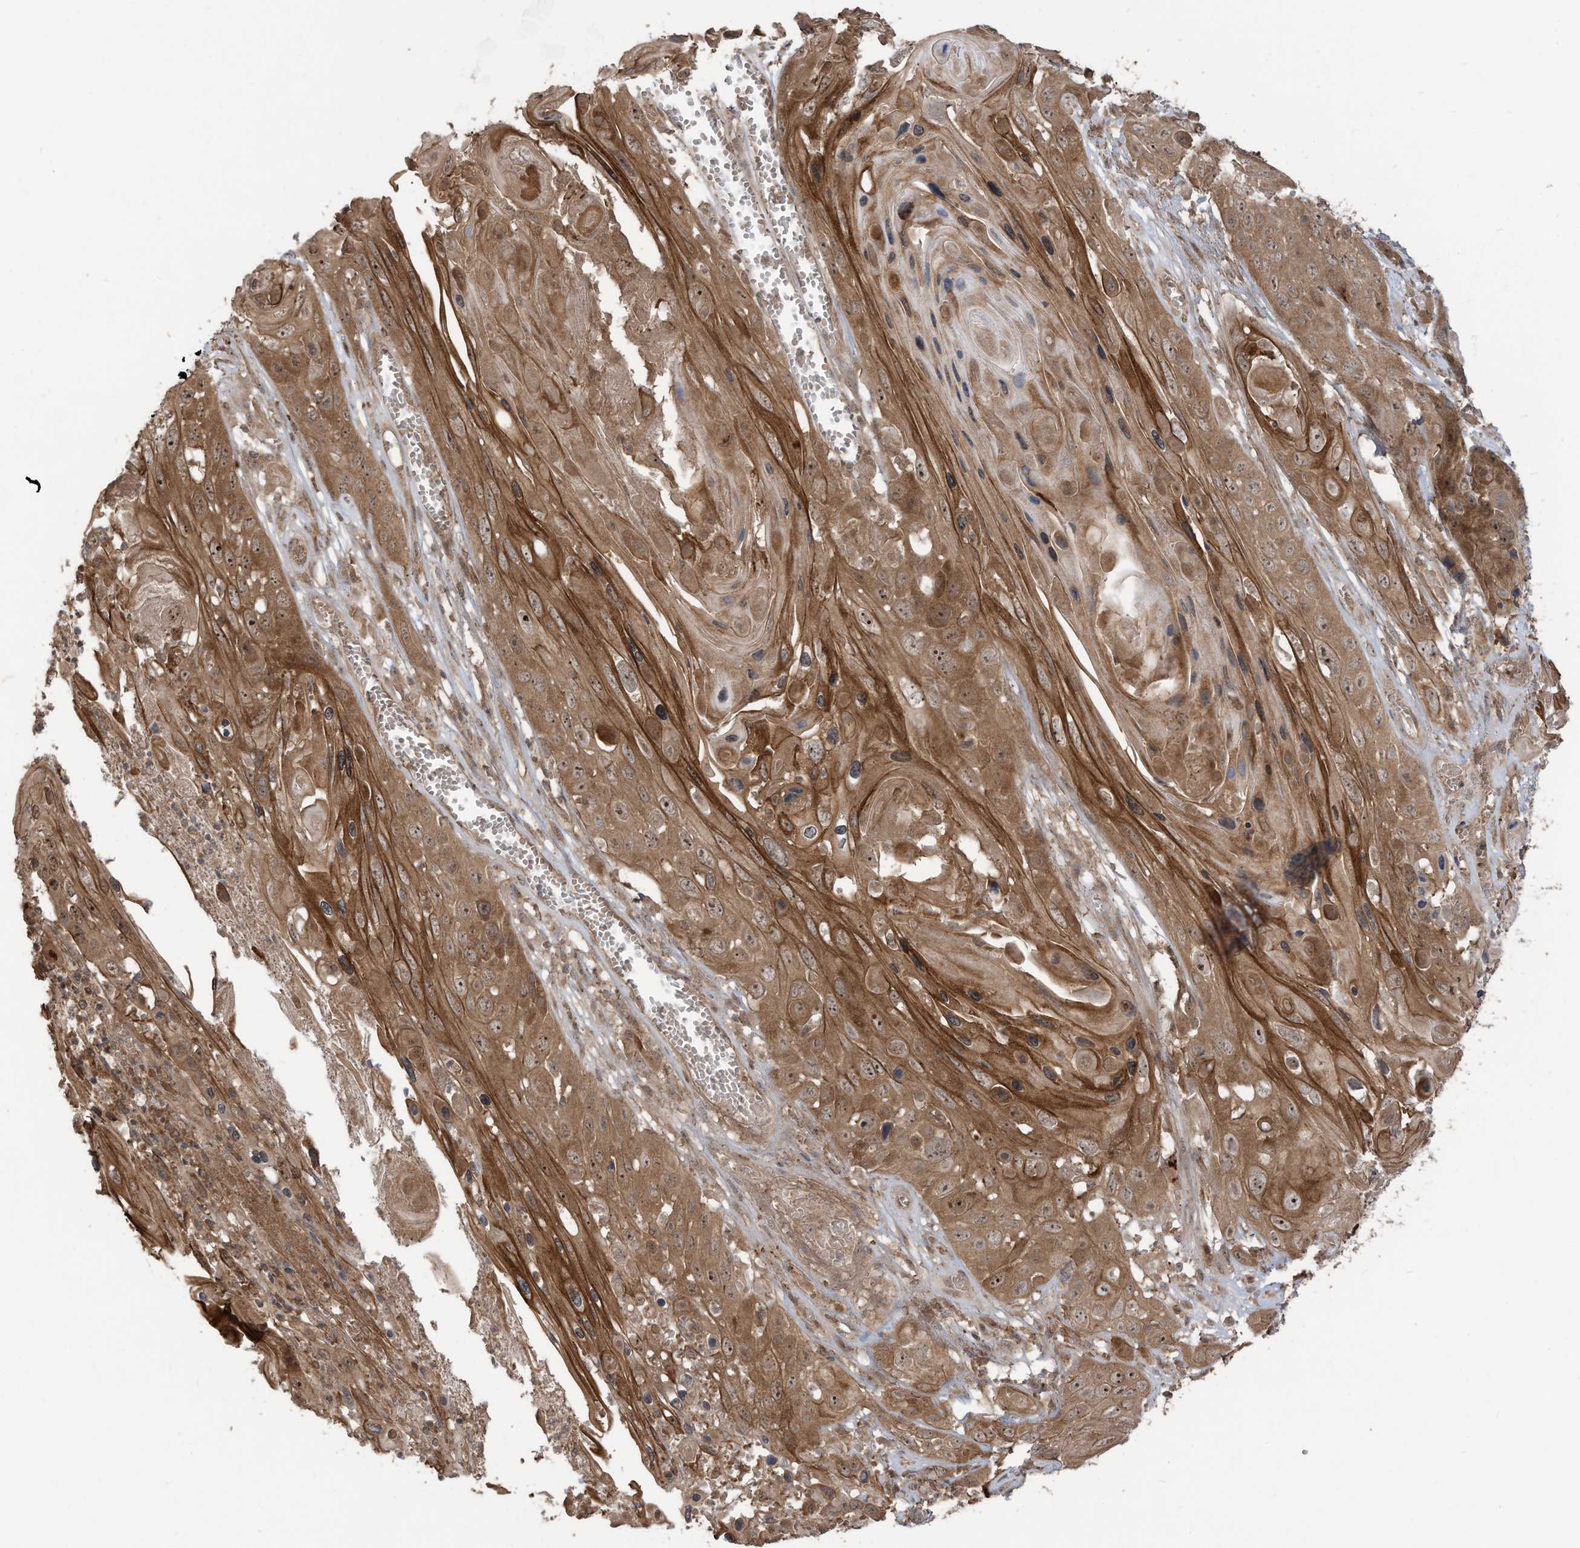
{"staining": {"intensity": "strong", "quantity": ">75%", "location": "cytoplasmic/membranous,nuclear"}, "tissue": "skin cancer", "cell_type": "Tumor cells", "image_type": "cancer", "snomed": [{"axis": "morphology", "description": "Squamous cell carcinoma, NOS"}, {"axis": "topography", "description": "Skin"}], "caption": "Brown immunohistochemical staining in skin cancer (squamous cell carcinoma) reveals strong cytoplasmic/membranous and nuclear expression in approximately >75% of tumor cells.", "gene": "CARF", "patient": {"sex": "male", "age": 55}}